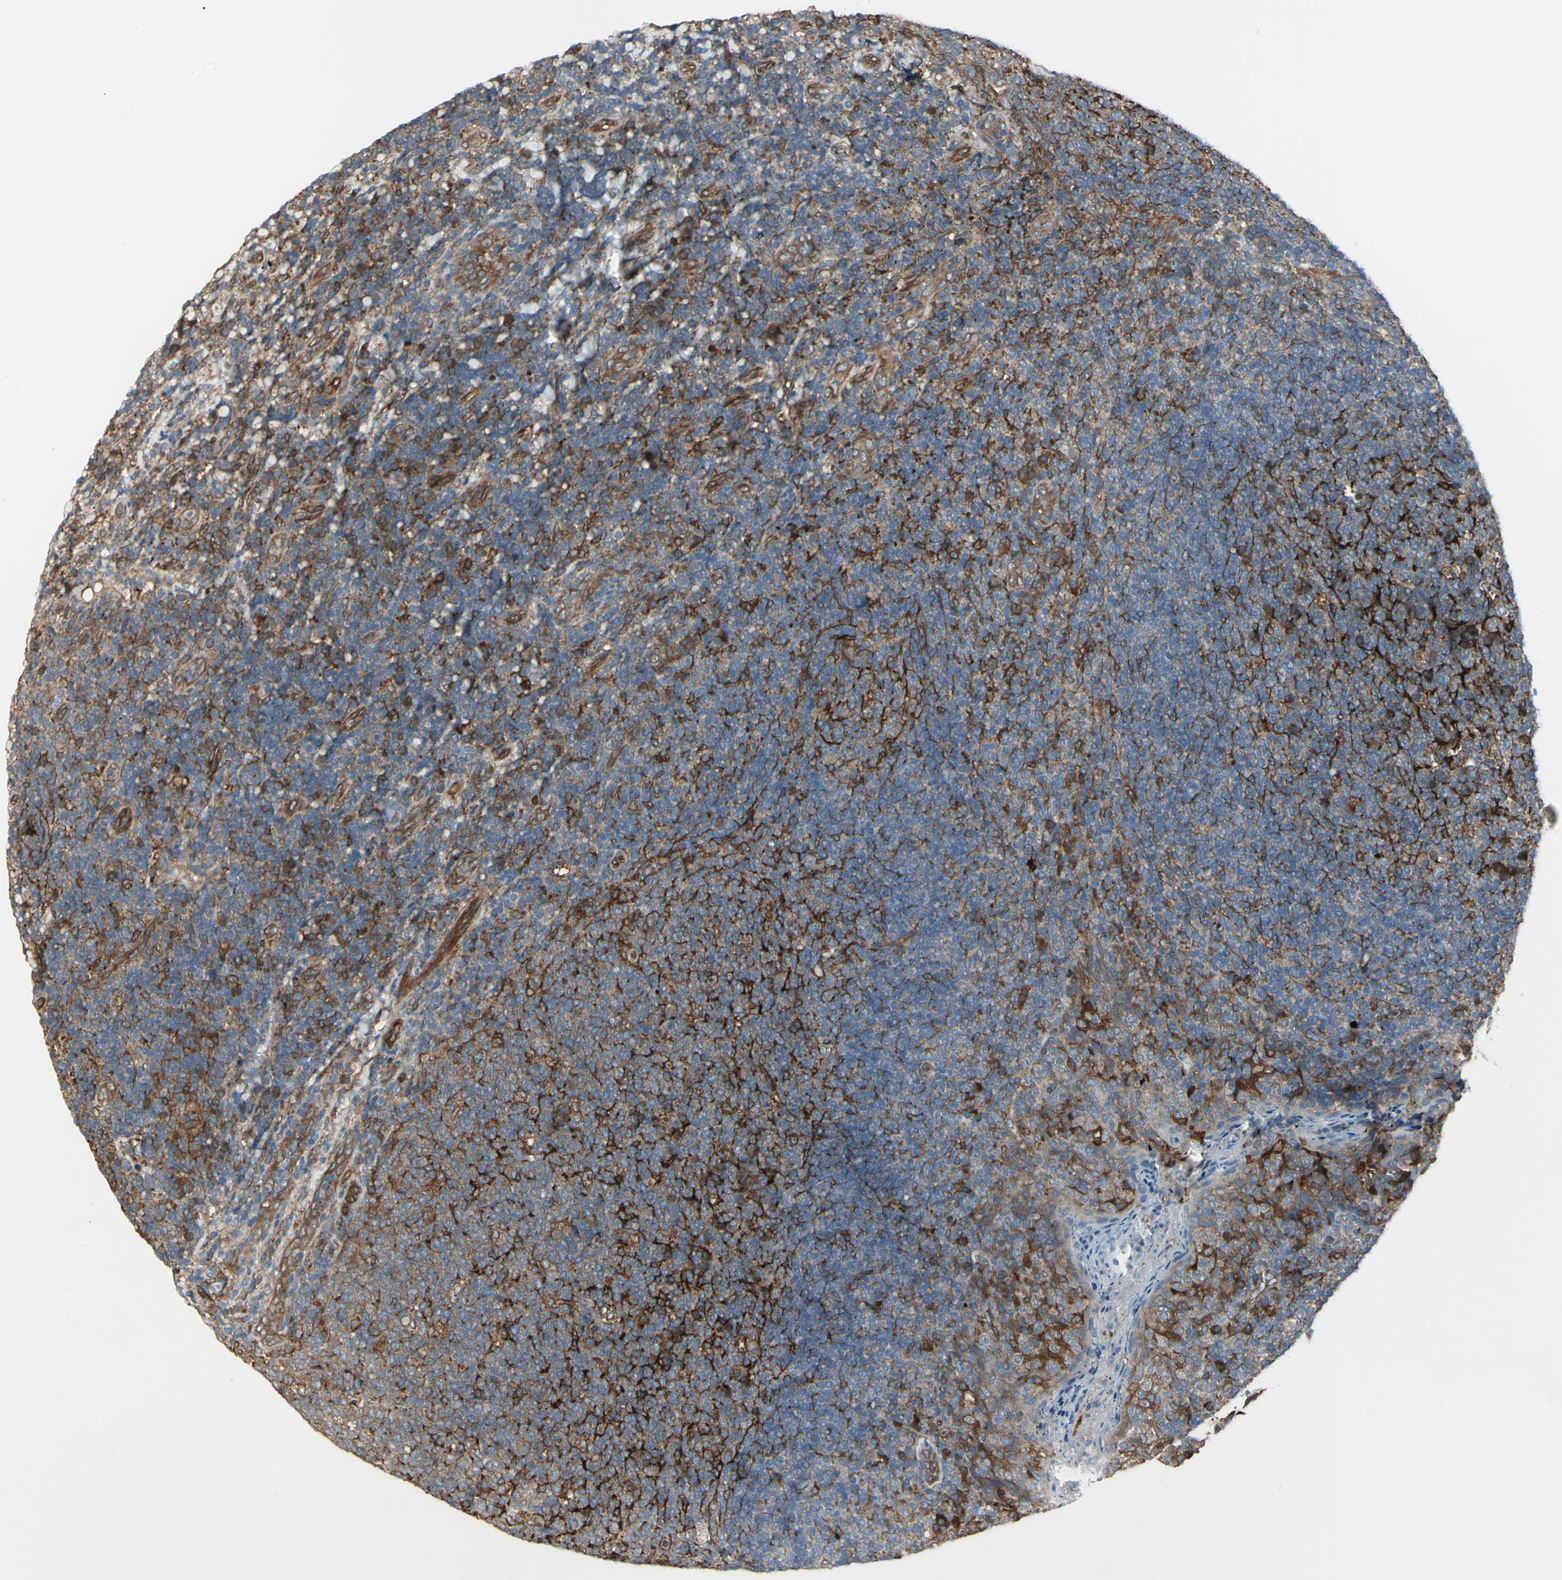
{"staining": {"intensity": "moderate", "quantity": ">75%", "location": "cytoplasmic/membranous"}, "tissue": "tonsil", "cell_type": "Germinal center cells", "image_type": "normal", "snomed": [{"axis": "morphology", "description": "Normal tissue, NOS"}, {"axis": "topography", "description": "Tonsil"}], "caption": "Unremarkable tonsil displays moderate cytoplasmic/membranous positivity in approximately >75% of germinal center cells, visualized by immunohistochemistry.", "gene": "IGSF9B", "patient": {"sex": "male", "age": 17}}